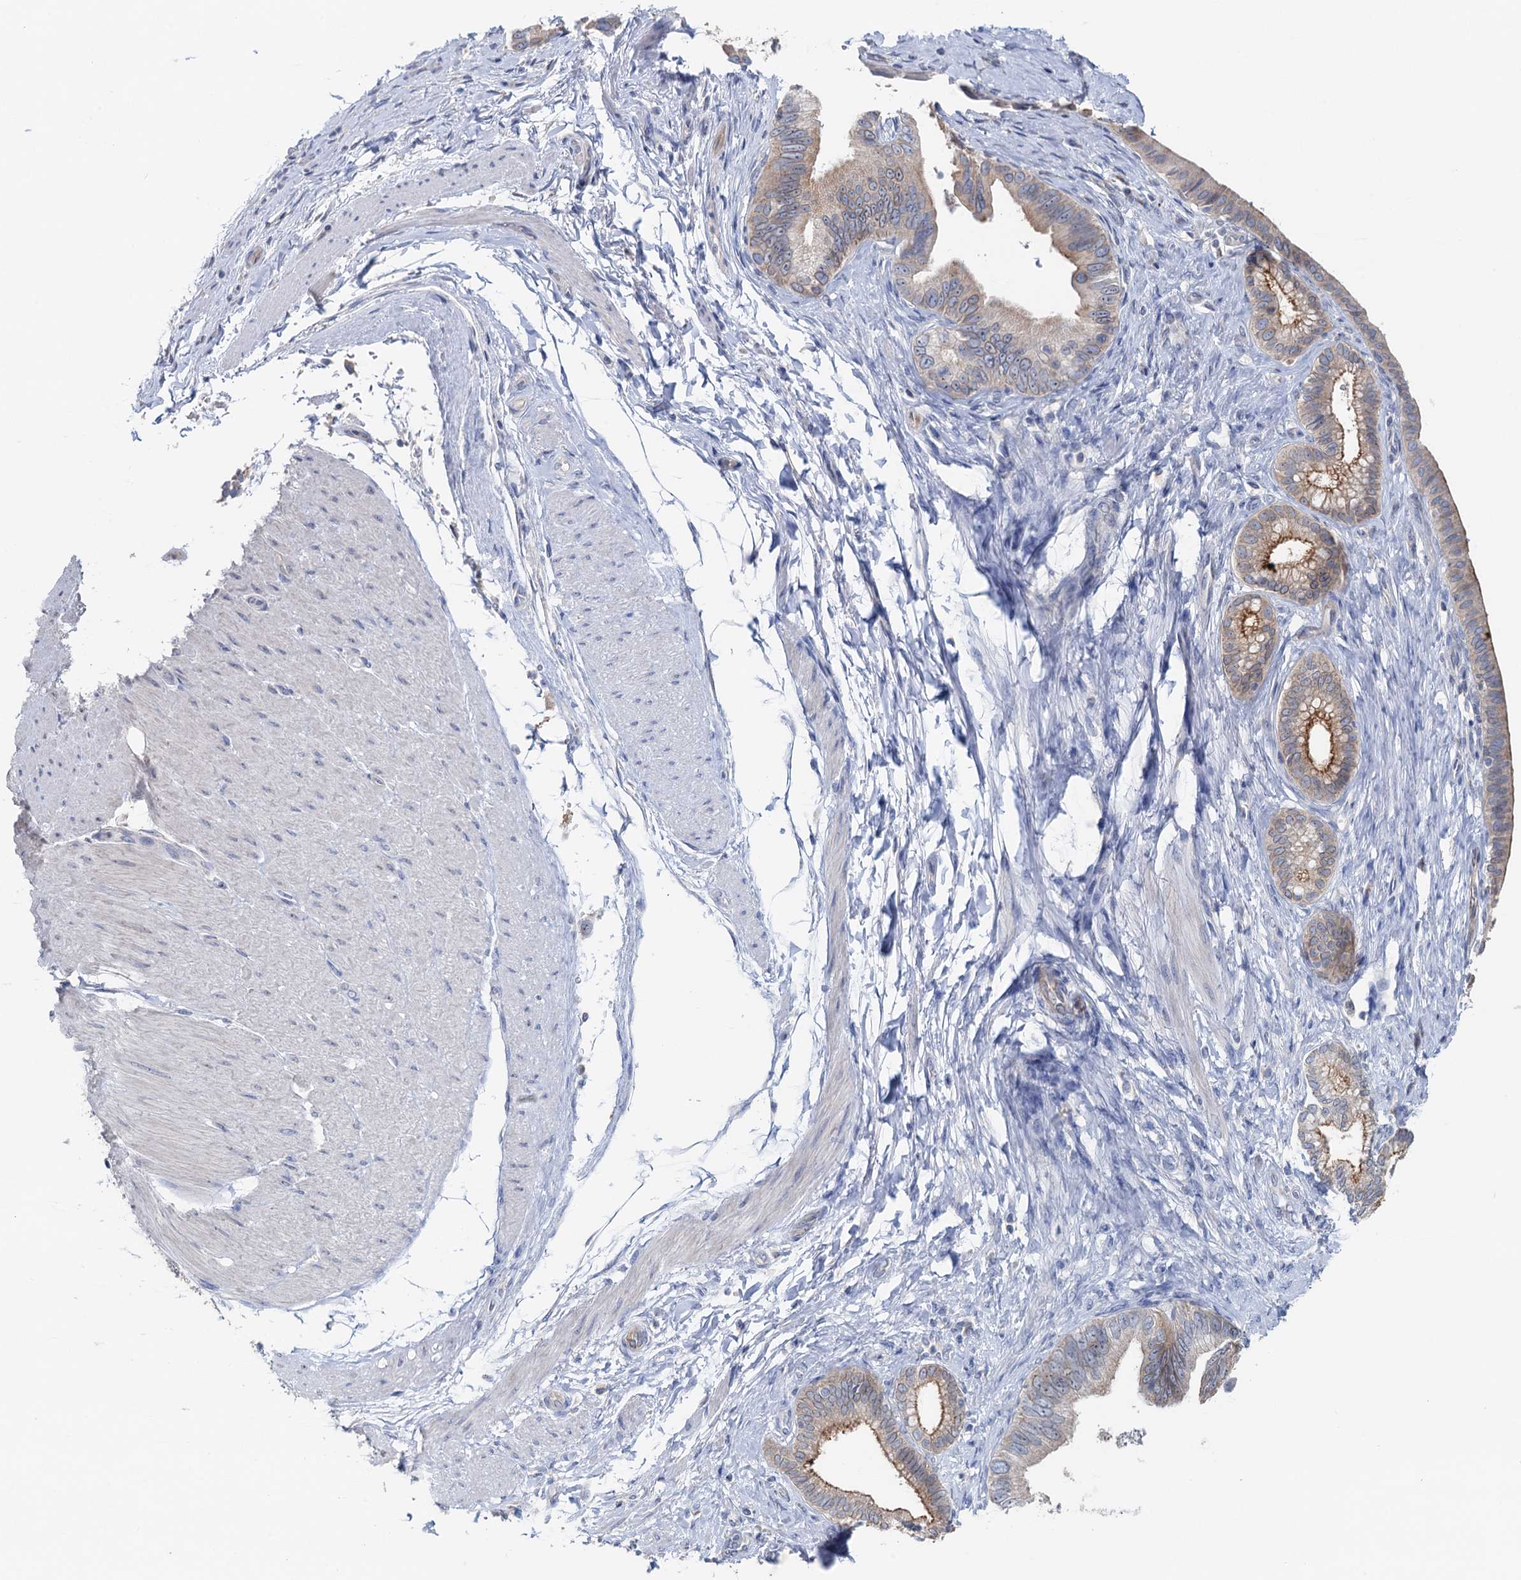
{"staining": {"intensity": "strong", "quantity": "<25%", "location": "cytoplasmic/membranous"}, "tissue": "pancreatic cancer", "cell_type": "Tumor cells", "image_type": "cancer", "snomed": [{"axis": "morphology", "description": "Adenocarcinoma, NOS"}, {"axis": "topography", "description": "Pancreas"}], "caption": "Immunohistochemistry of pancreatic cancer (adenocarcinoma) shows medium levels of strong cytoplasmic/membranous positivity in about <25% of tumor cells.", "gene": "PLLP", "patient": {"sex": "female", "age": 55}}